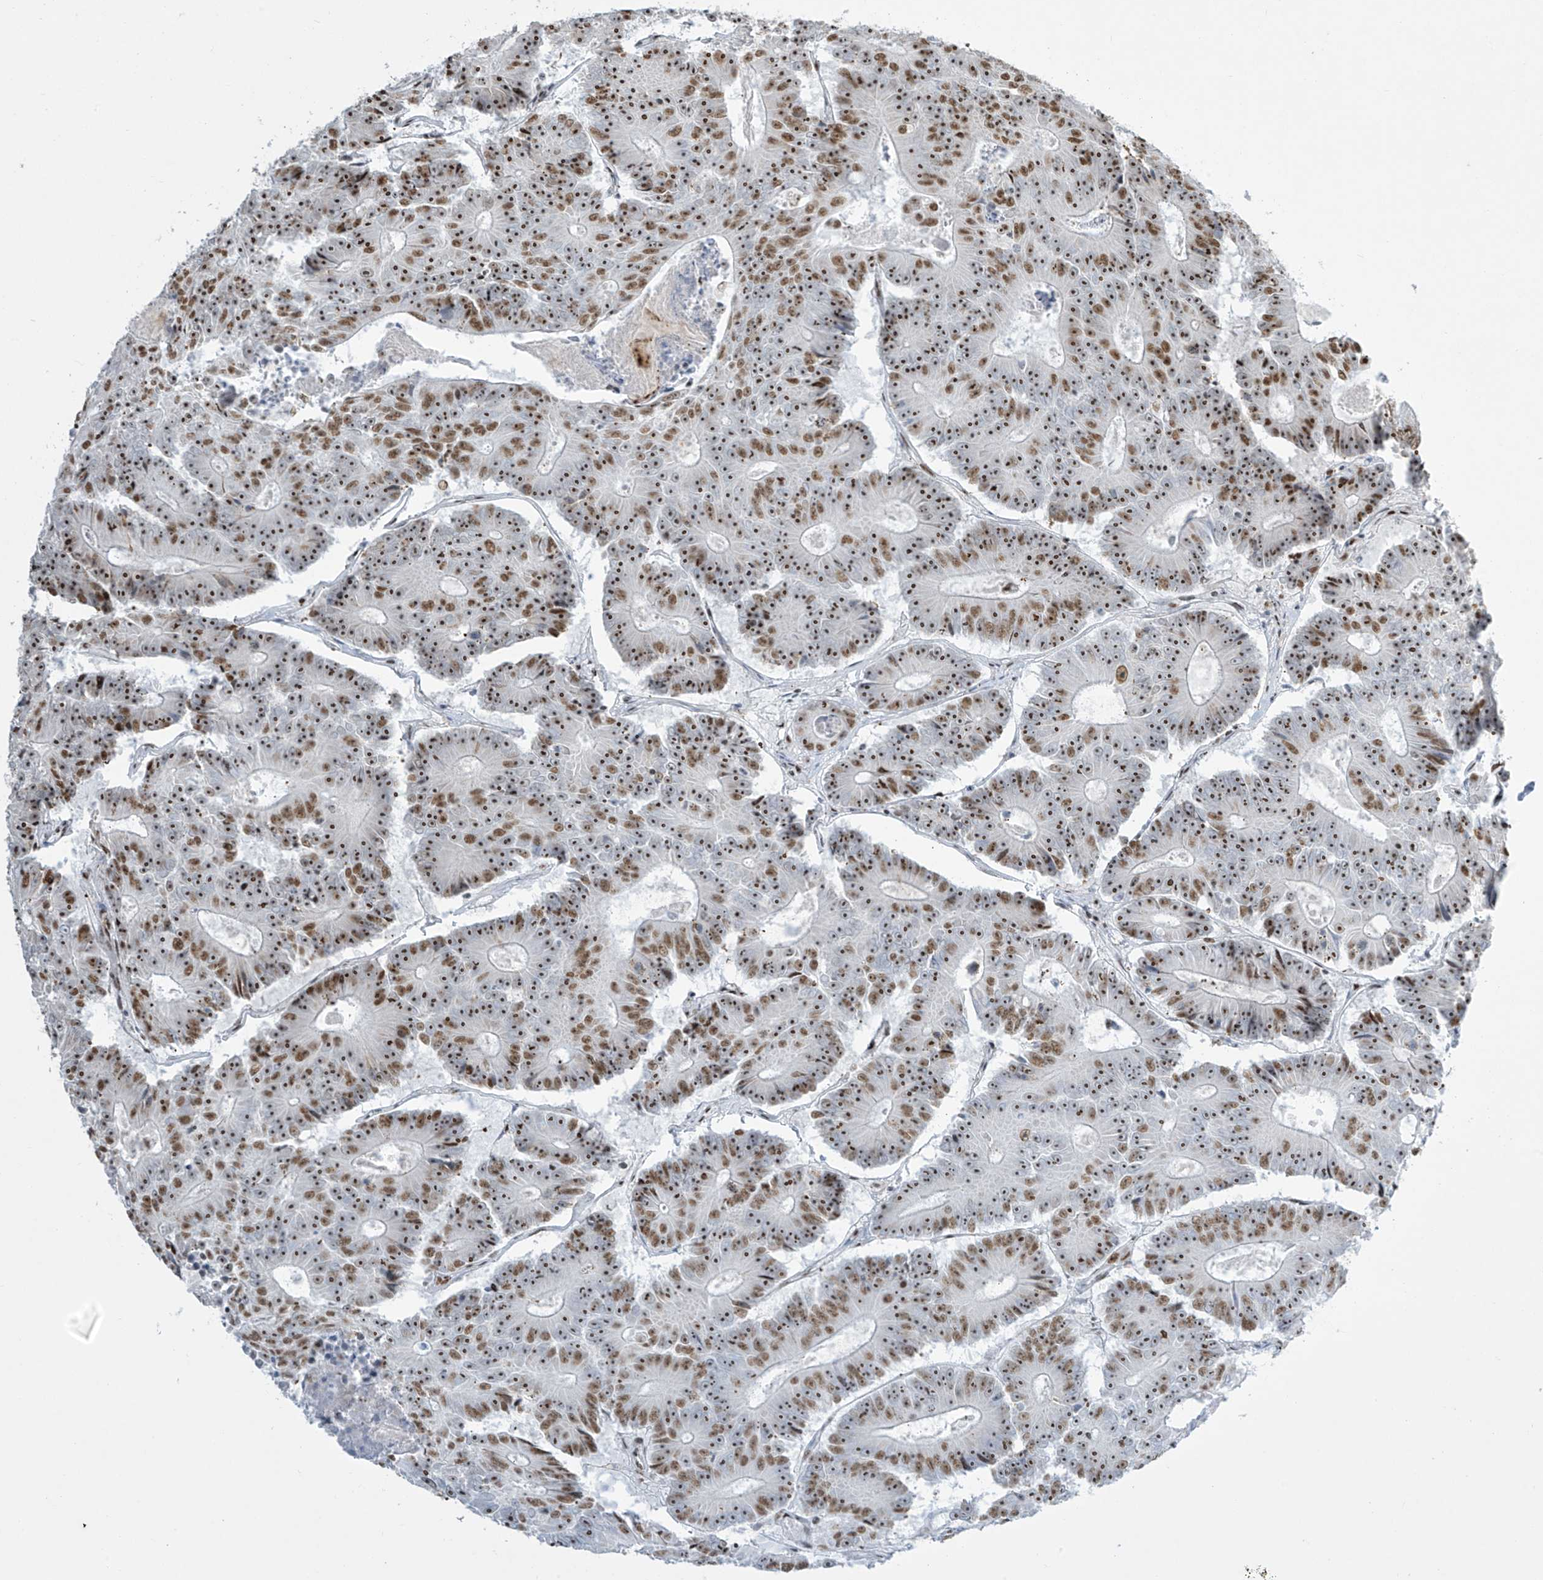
{"staining": {"intensity": "moderate", "quantity": ">75%", "location": "nuclear"}, "tissue": "colorectal cancer", "cell_type": "Tumor cells", "image_type": "cancer", "snomed": [{"axis": "morphology", "description": "Adenocarcinoma, NOS"}, {"axis": "topography", "description": "Colon"}], "caption": "Immunohistochemical staining of colorectal cancer (adenocarcinoma) exhibits medium levels of moderate nuclear expression in approximately >75% of tumor cells. (IHC, brightfield microscopy, high magnification).", "gene": "MS4A6A", "patient": {"sex": "male", "age": 83}}